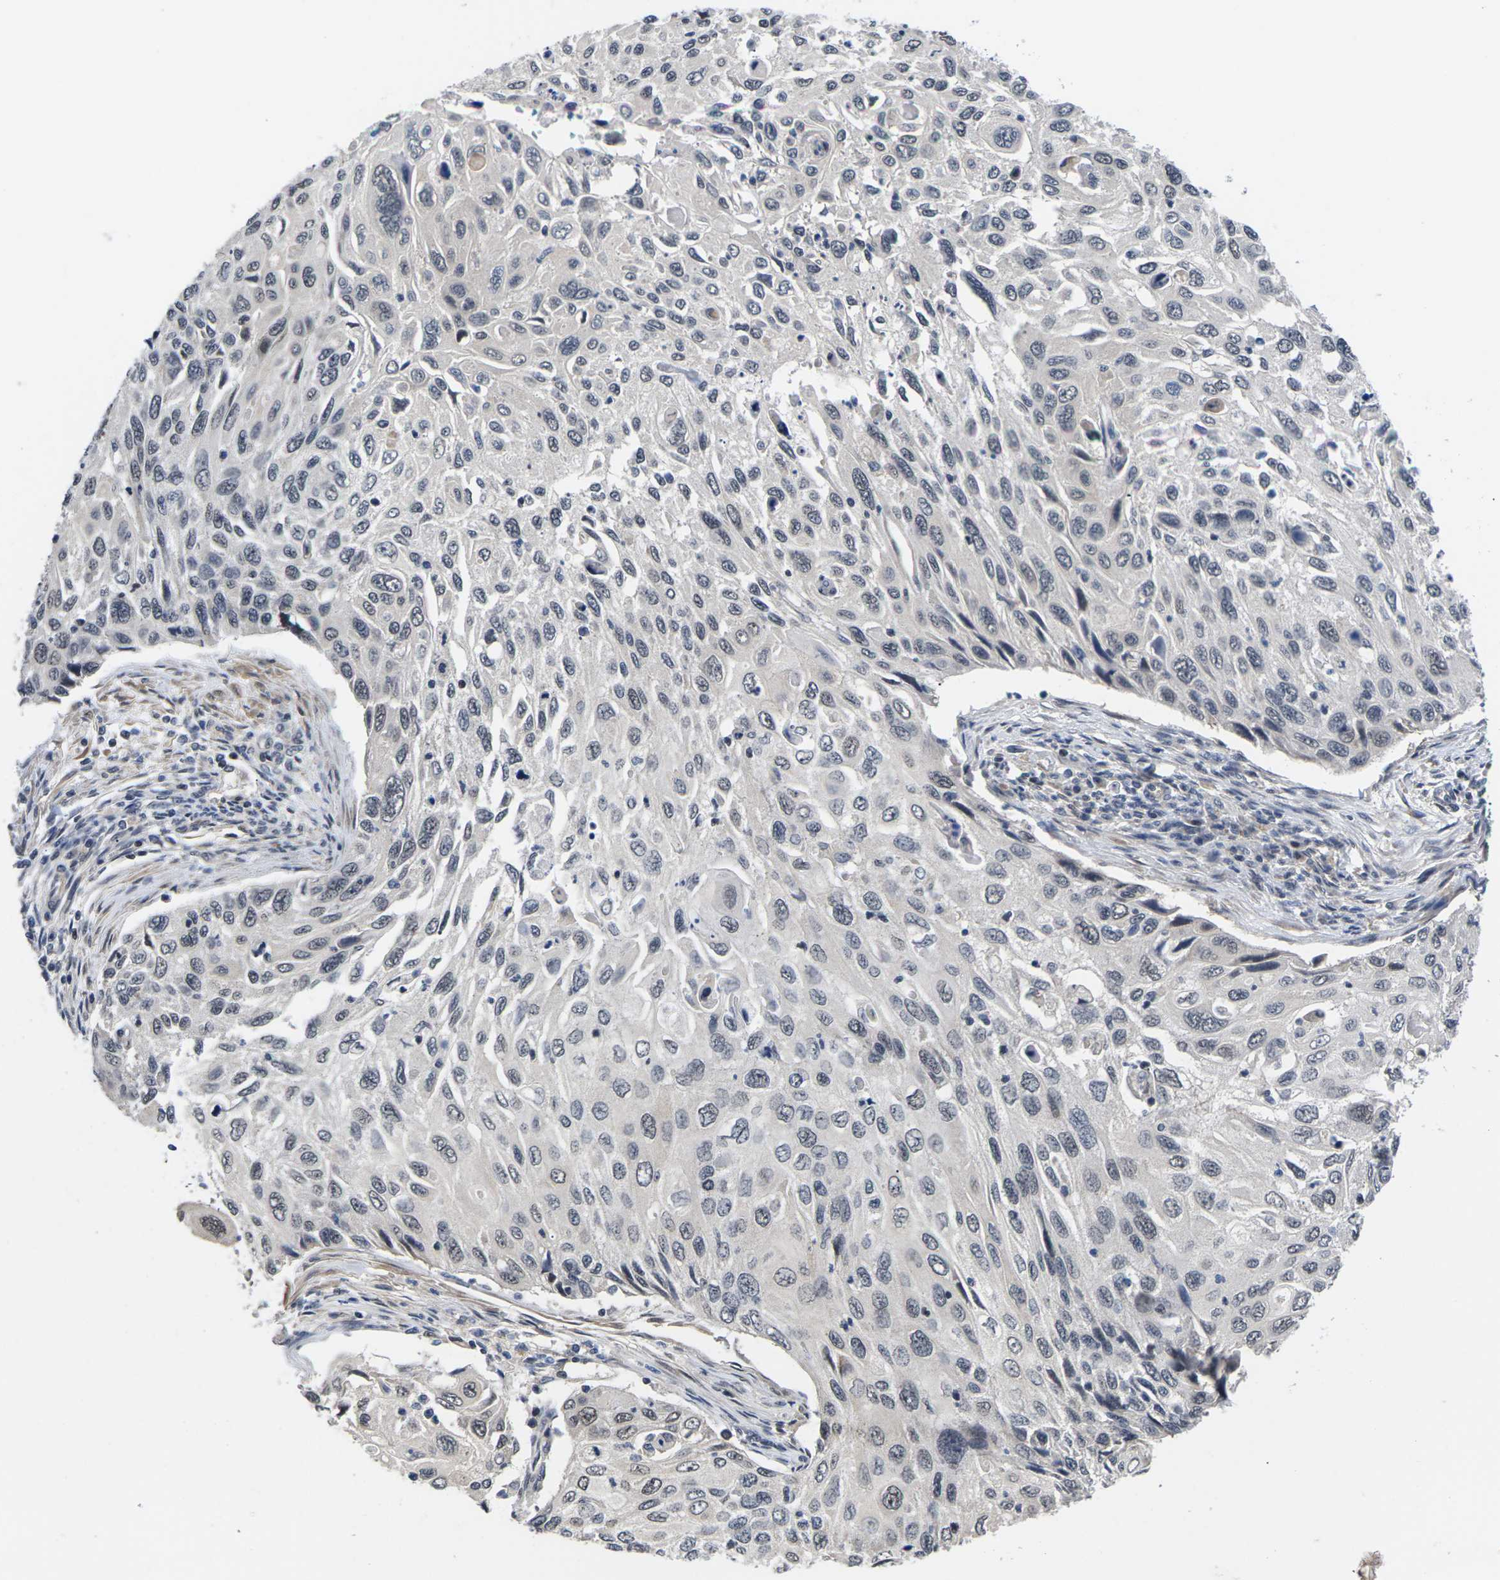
{"staining": {"intensity": "weak", "quantity": "<25%", "location": "nuclear"}, "tissue": "cervical cancer", "cell_type": "Tumor cells", "image_type": "cancer", "snomed": [{"axis": "morphology", "description": "Squamous cell carcinoma, NOS"}, {"axis": "topography", "description": "Cervix"}], "caption": "Immunohistochemistry of human cervical cancer (squamous cell carcinoma) displays no positivity in tumor cells. (Brightfield microscopy of DAB (3,3'-diaminobenzidine) IHC at high magnification).", "gene": "ST6GAL2", "patient": {"sex": "female", "age": 70}}